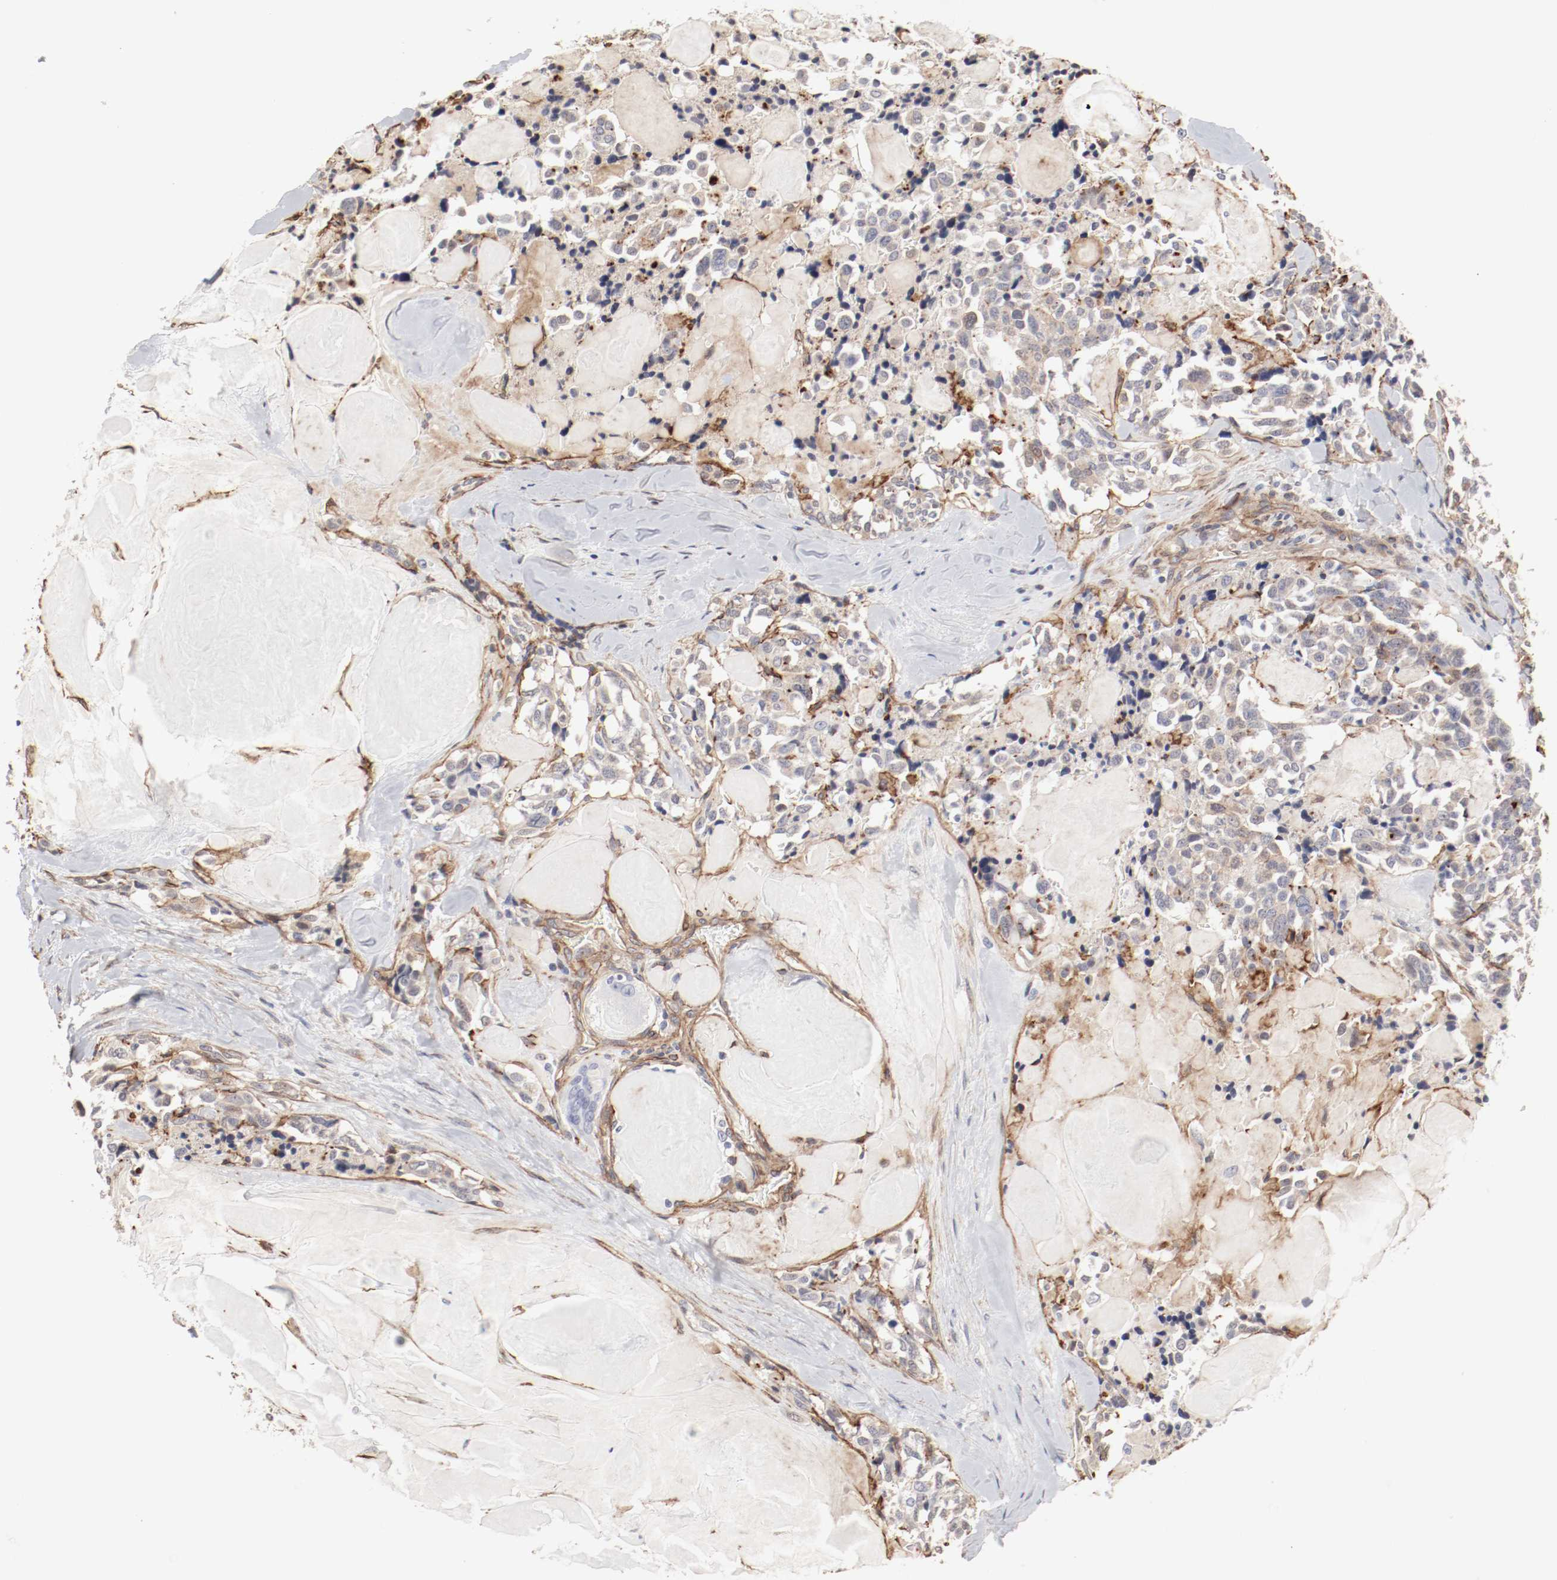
{"staining": {"intensity": "negative", "quantity": "none", "location": "none"}, "tissue": "thyroid cancer", "cell_type": "Tumor cells", "image_type": "cancer", "snomed": [{"axis": "morphology", "description": "Carcinoma, NOS"}, {"axis": "morphology", "description": "Carcinoid, malignant, NOS"}, {"axis": "topography", "description": "Thyroid gland"}], "caption": "The photomicrograph shows no significant staining in tumor cells of thyroid carcinoma.", "gene": "MAGED4", "patient": {"sex": "male", "age": 33}}